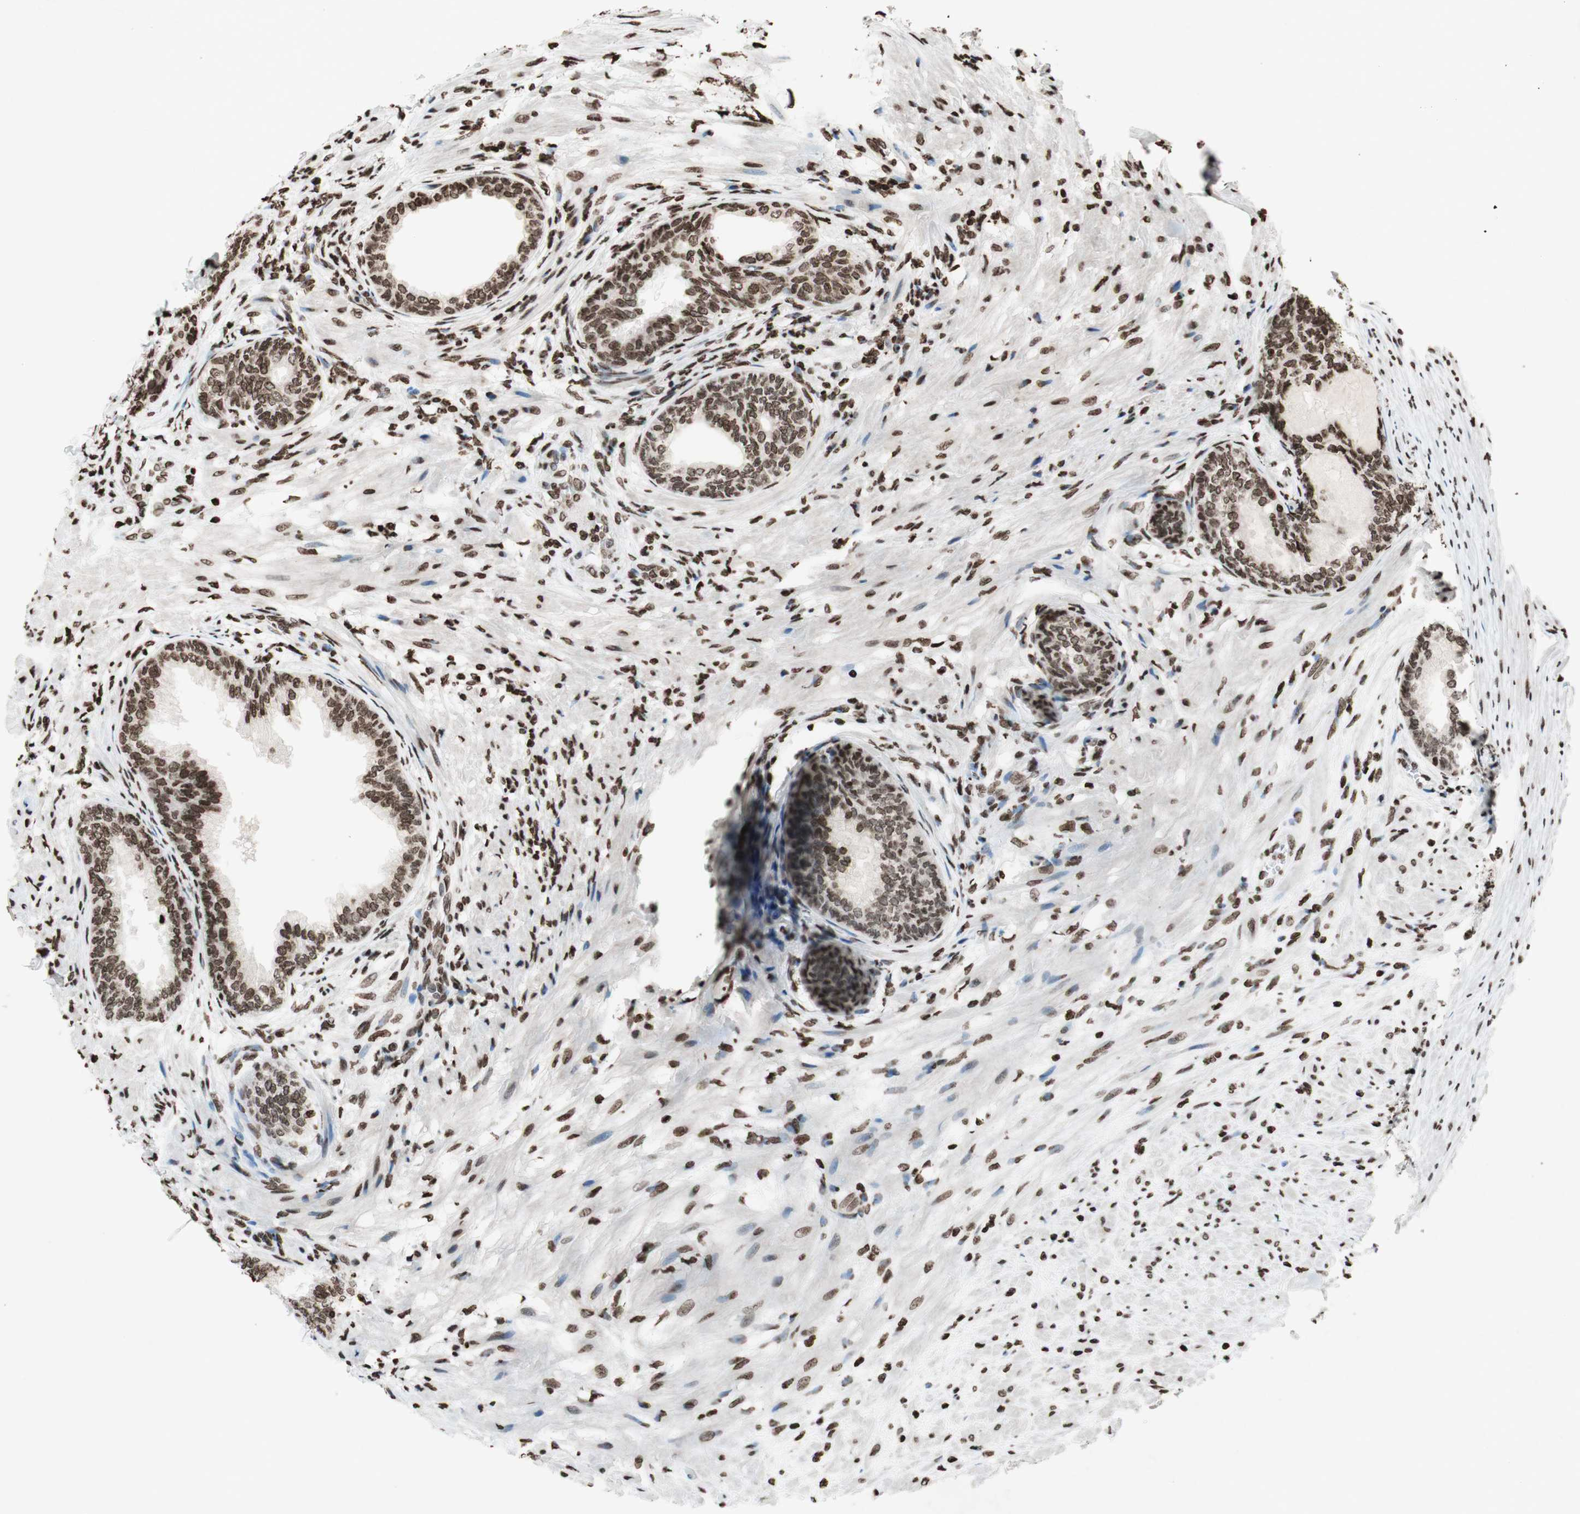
{"staining": {"intensity": "moderate", "quantity": ">75%", "location": "nuclear"}, "tissue": "prostate", "cell_type": "Glandular cells", "image_type": "normal", "snomed": [{"axis": "morphology", "description": "Normal tissue, NOS"}, {"axis": "topography", "description": "Prostate"}], "caption": "IHC (DAB) staining of benign prostate reveals moderate nuclear protein staining in approximately >75% of glandular cells.", "gene": "NCOA3", "patient": {"sex": "male", "age": 76}}